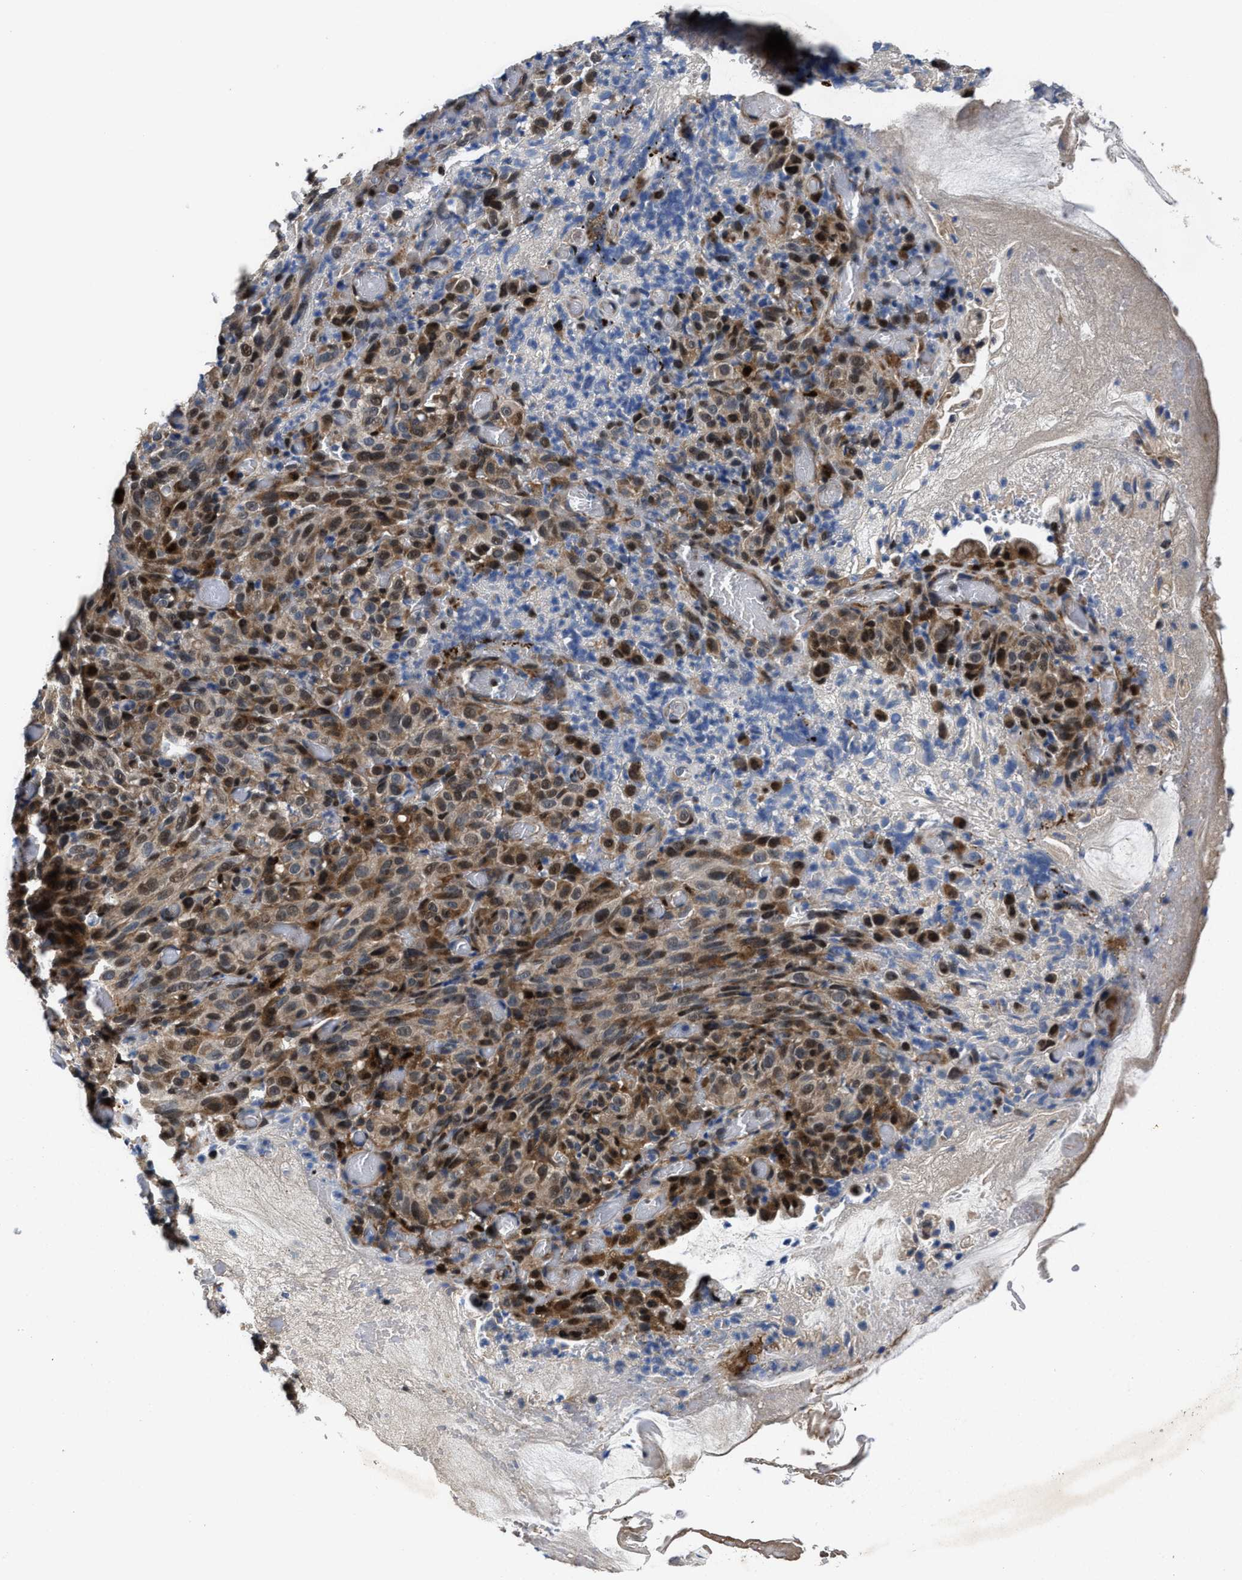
{"staining": {"intensity": "moderate", "quantity": ">75%", "location": "cytoplasmic/membranous"}, "tissue": "melanoma", "cell_type": "Tumor cells", "image_type": "cancer", "snomed": [{"axis": "morphology", "description": "Malignant melanoma, NOS"}, {"axis": "topography", "description": "Rectum"}], "caption": "Tumor cells show medium levels of moderate cytoplasmic/membranous expression in approximately >75% of cells in human melanoma.", "gene": "RGS10", "patient": {"sex": "female", "age": 81}}